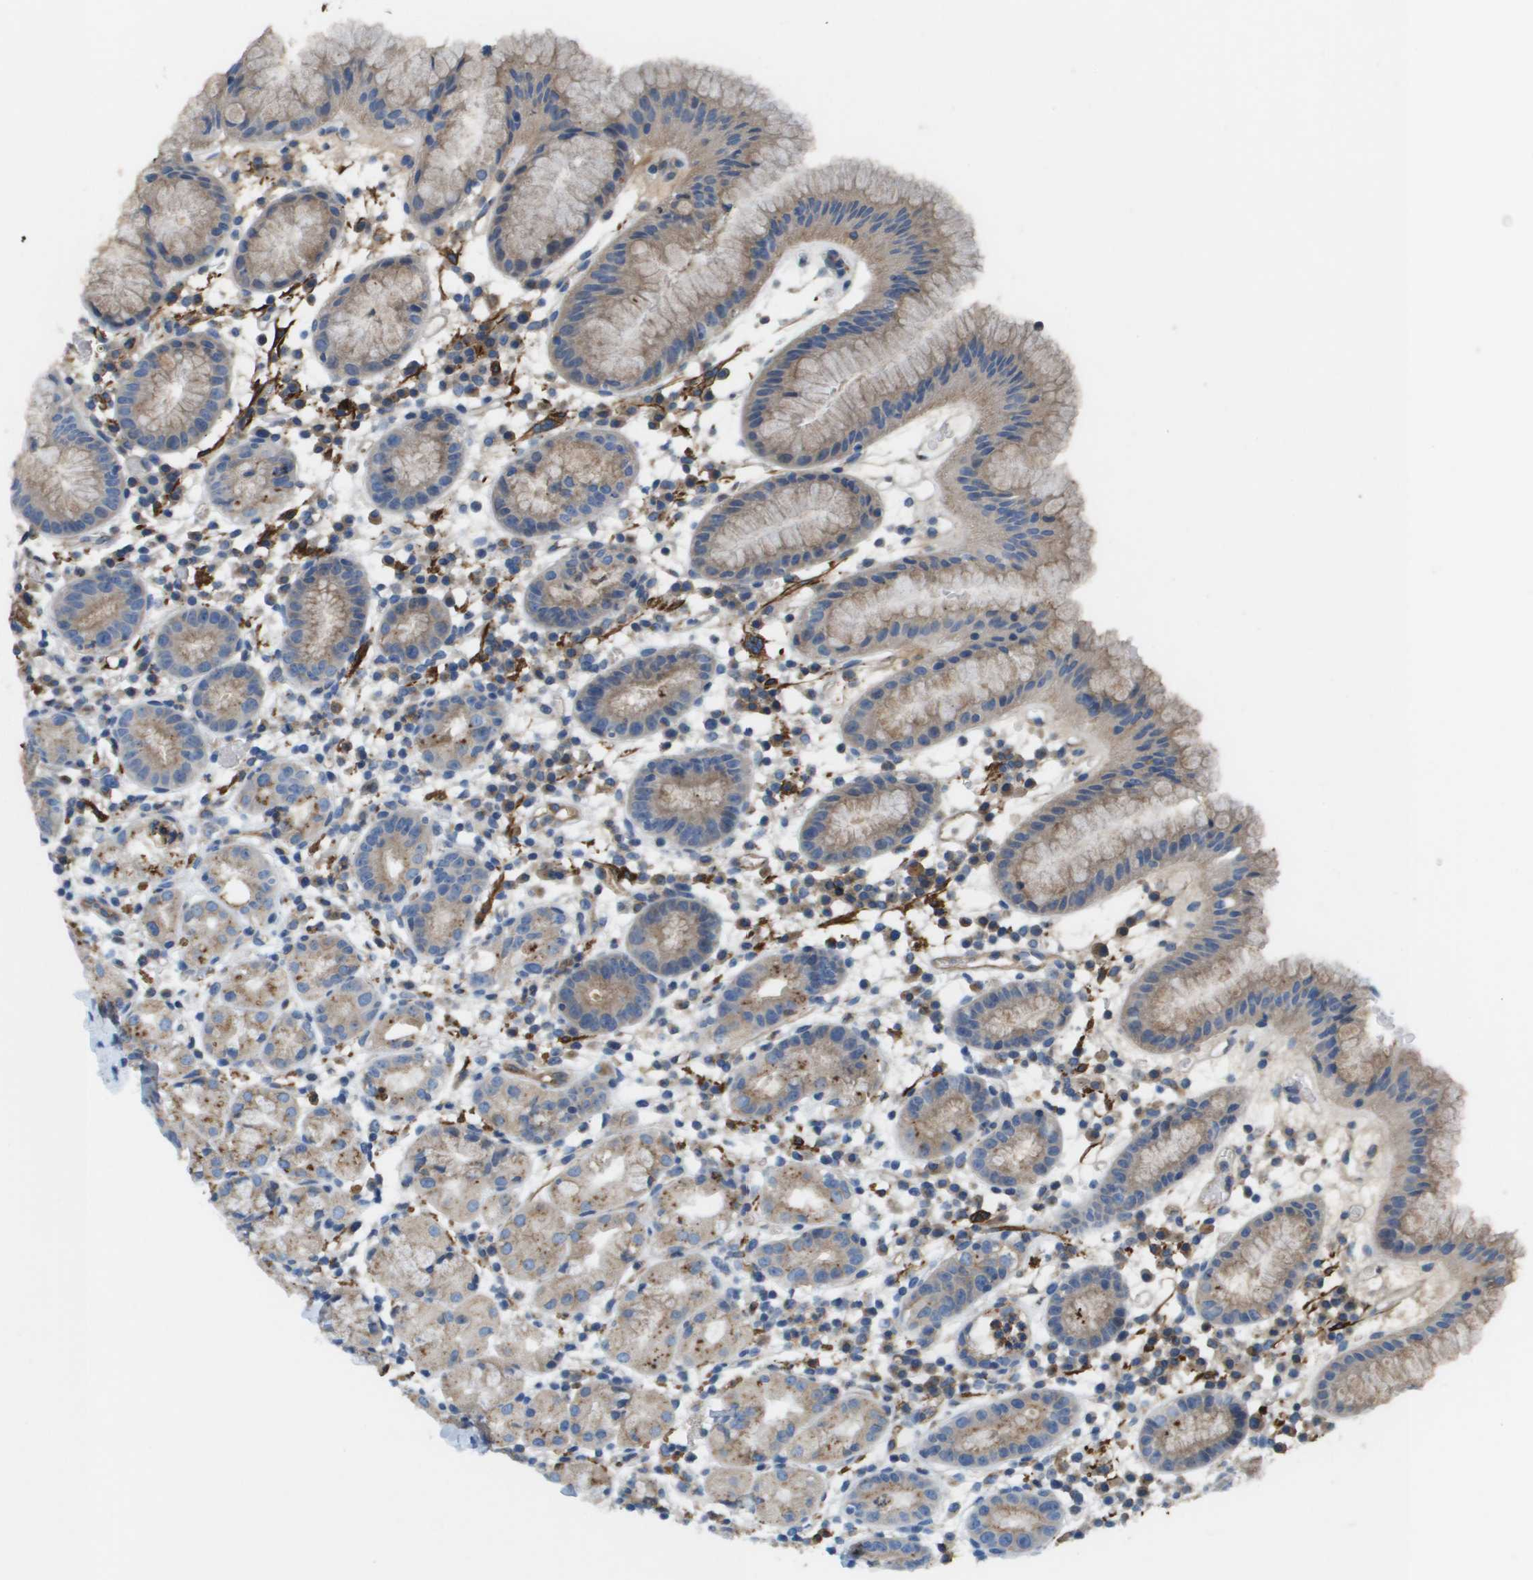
{"staining": {"intensity": "weak", "quantity": "25%-75%", "location": "cytoplasmic/membranous"}, "tissue": "stomach", "cell_type": "Glandular cells", "image_type": "normal", "snomed": [{"axis": "morphology", "description": "Normal tissue, NOS"}, {"axis": "topography", "description": "Stomach"}, {"axis": "topography", "description": "Stomach, lower"}], "caption": "Protein staining shows weak cytoplasmic/membranous expression in approximately 25%-75% of glandular cells in normal stomach.", "gene": "MYH11", "patient": {"sex": "female", "age": 75}}